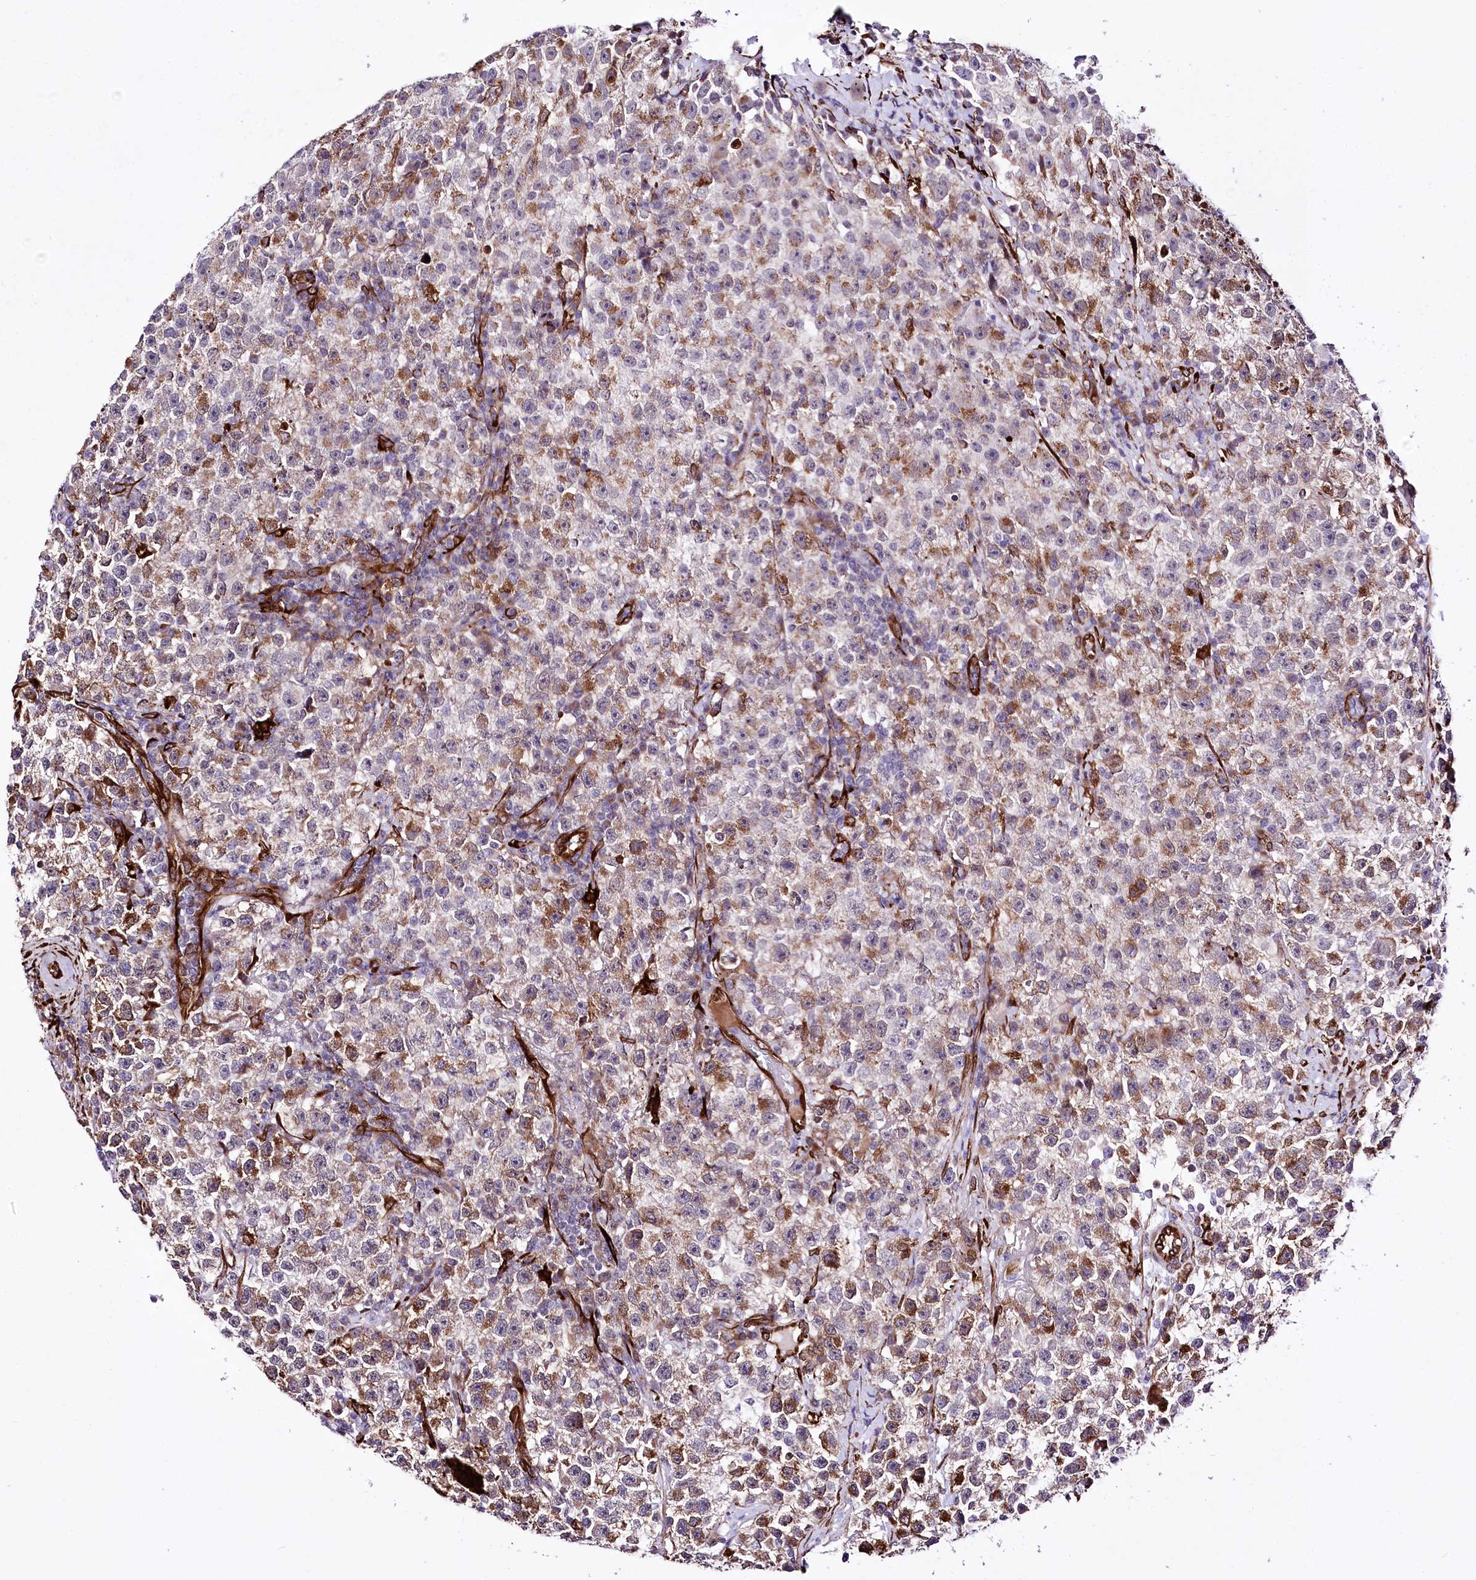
{"staining": {"intensity": "moderate", "quantity": "25%-75%", "location": "cytoplasmic/membranous"}, "tissue": "testis cancer", "cell_type": "Tumor cells", "image_type": "cancer", "snomed": [{"axis": "morphology", "description": "Seminoma, NOS"}, {"axis": "topography", "description": "Testis"}], "caption": "DAB (3,3'-diaminobenzidine) immunohistochemical staining of human seminoma (testis) demonstrates moderate cytoplasmic/membranous protein staining in approximately 25%-75% of tumor cells.", "gene": "WWC1", "patient": {"sex": "male", "age": 22}}